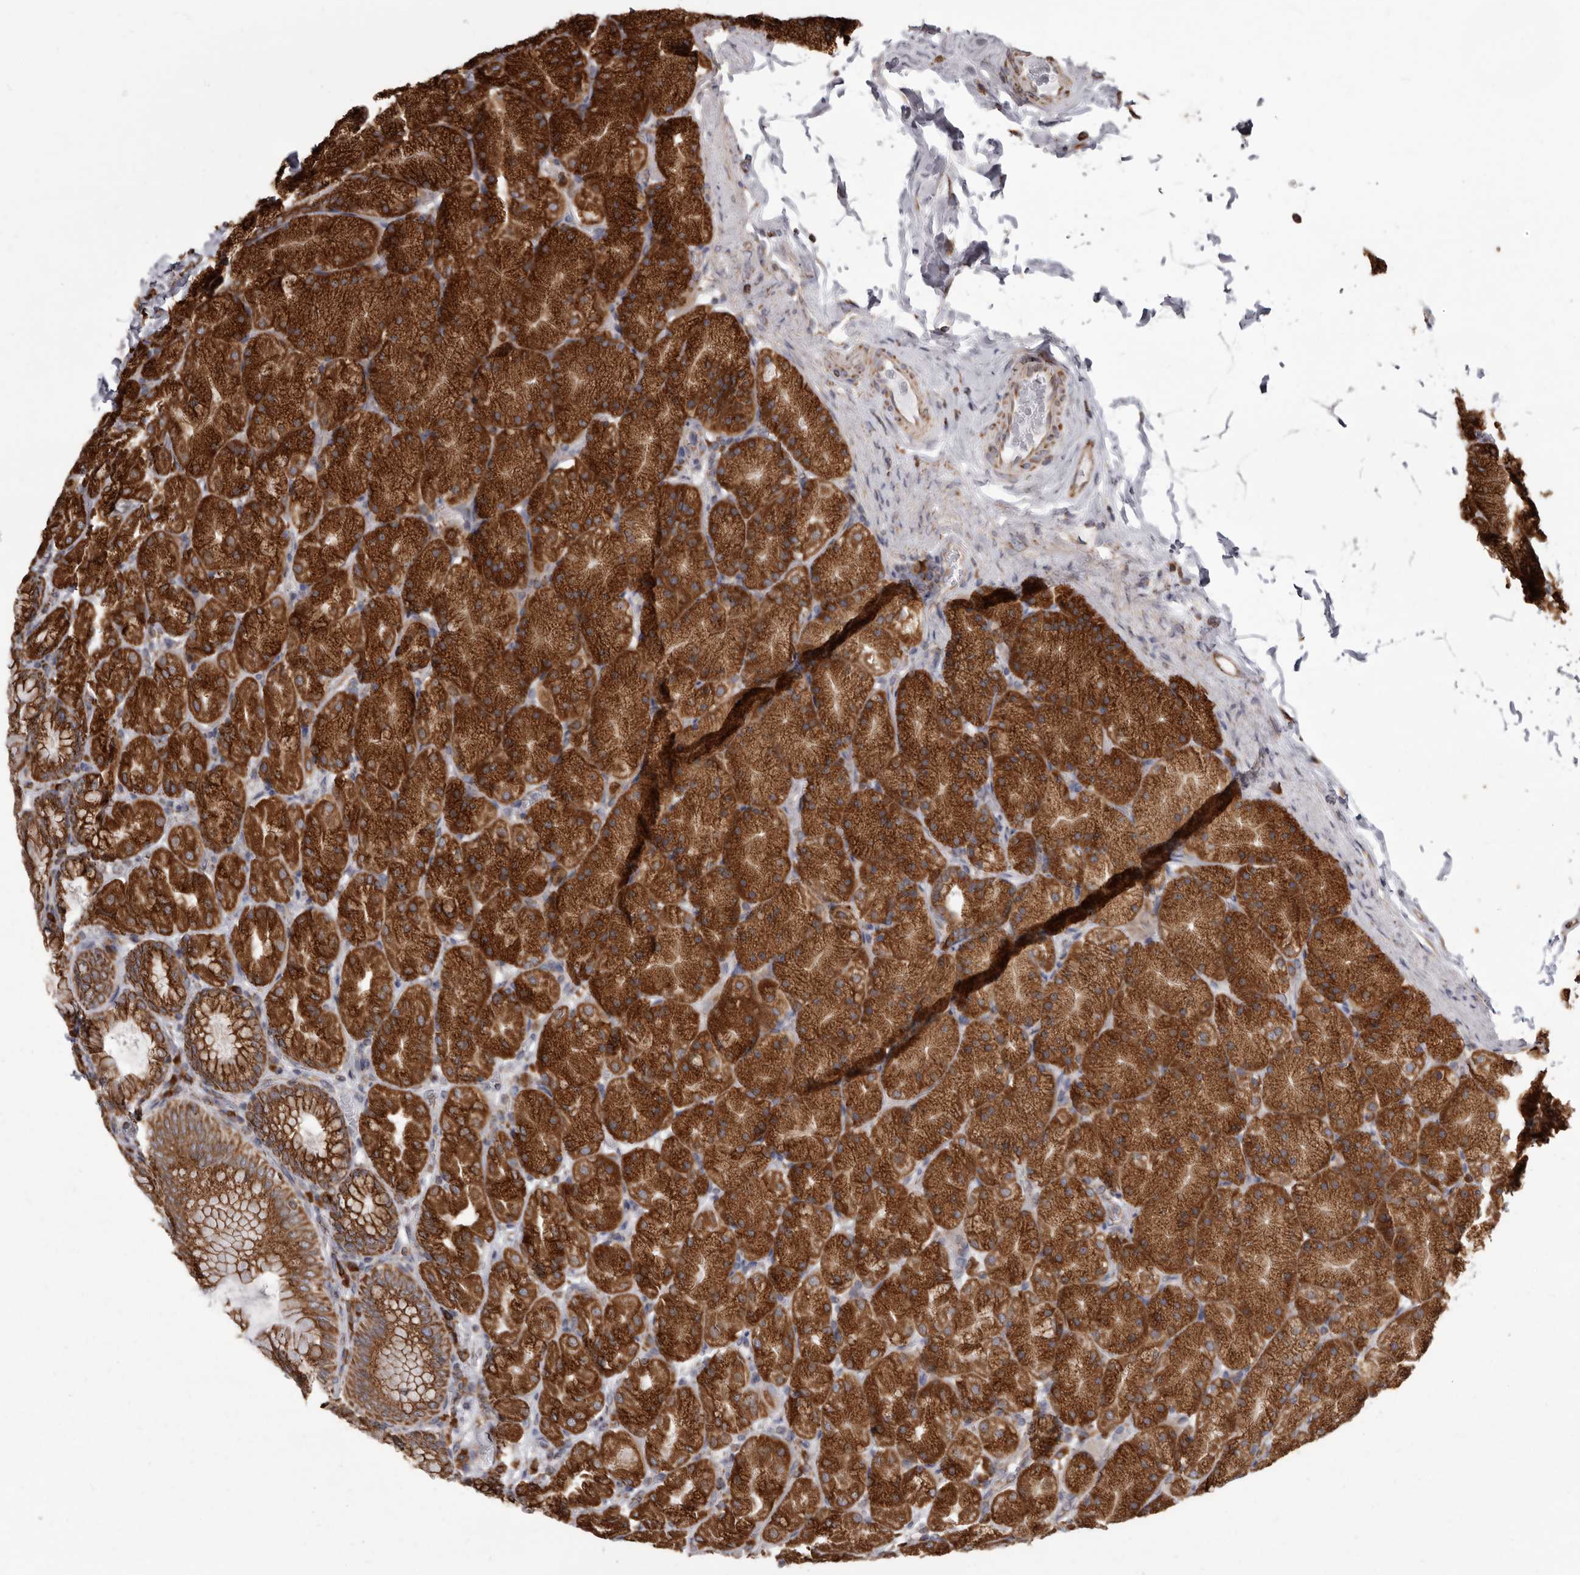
{"staining": {"intensity": "strong", "quantity": ">75%", "location": "cytoplasmic/membranous"}, "tissue": "stomach", "cell_type": "Glandular cells", "image_type": "normal", "snomed": [{"axis": "morphology", "description": "Normal tissue, NOS"}, {"axis": "topography", "description": "Stomach, upper"}], "caption": "Stomach was stained to show a protein in brown. There is high levels of strong cytoplasmic/membranous expression in about >75% of glandular cells. Nuclei are stained in blue.", "gene": "CDK5RAP3", "patient": {"sex": "female", "age": 56}}